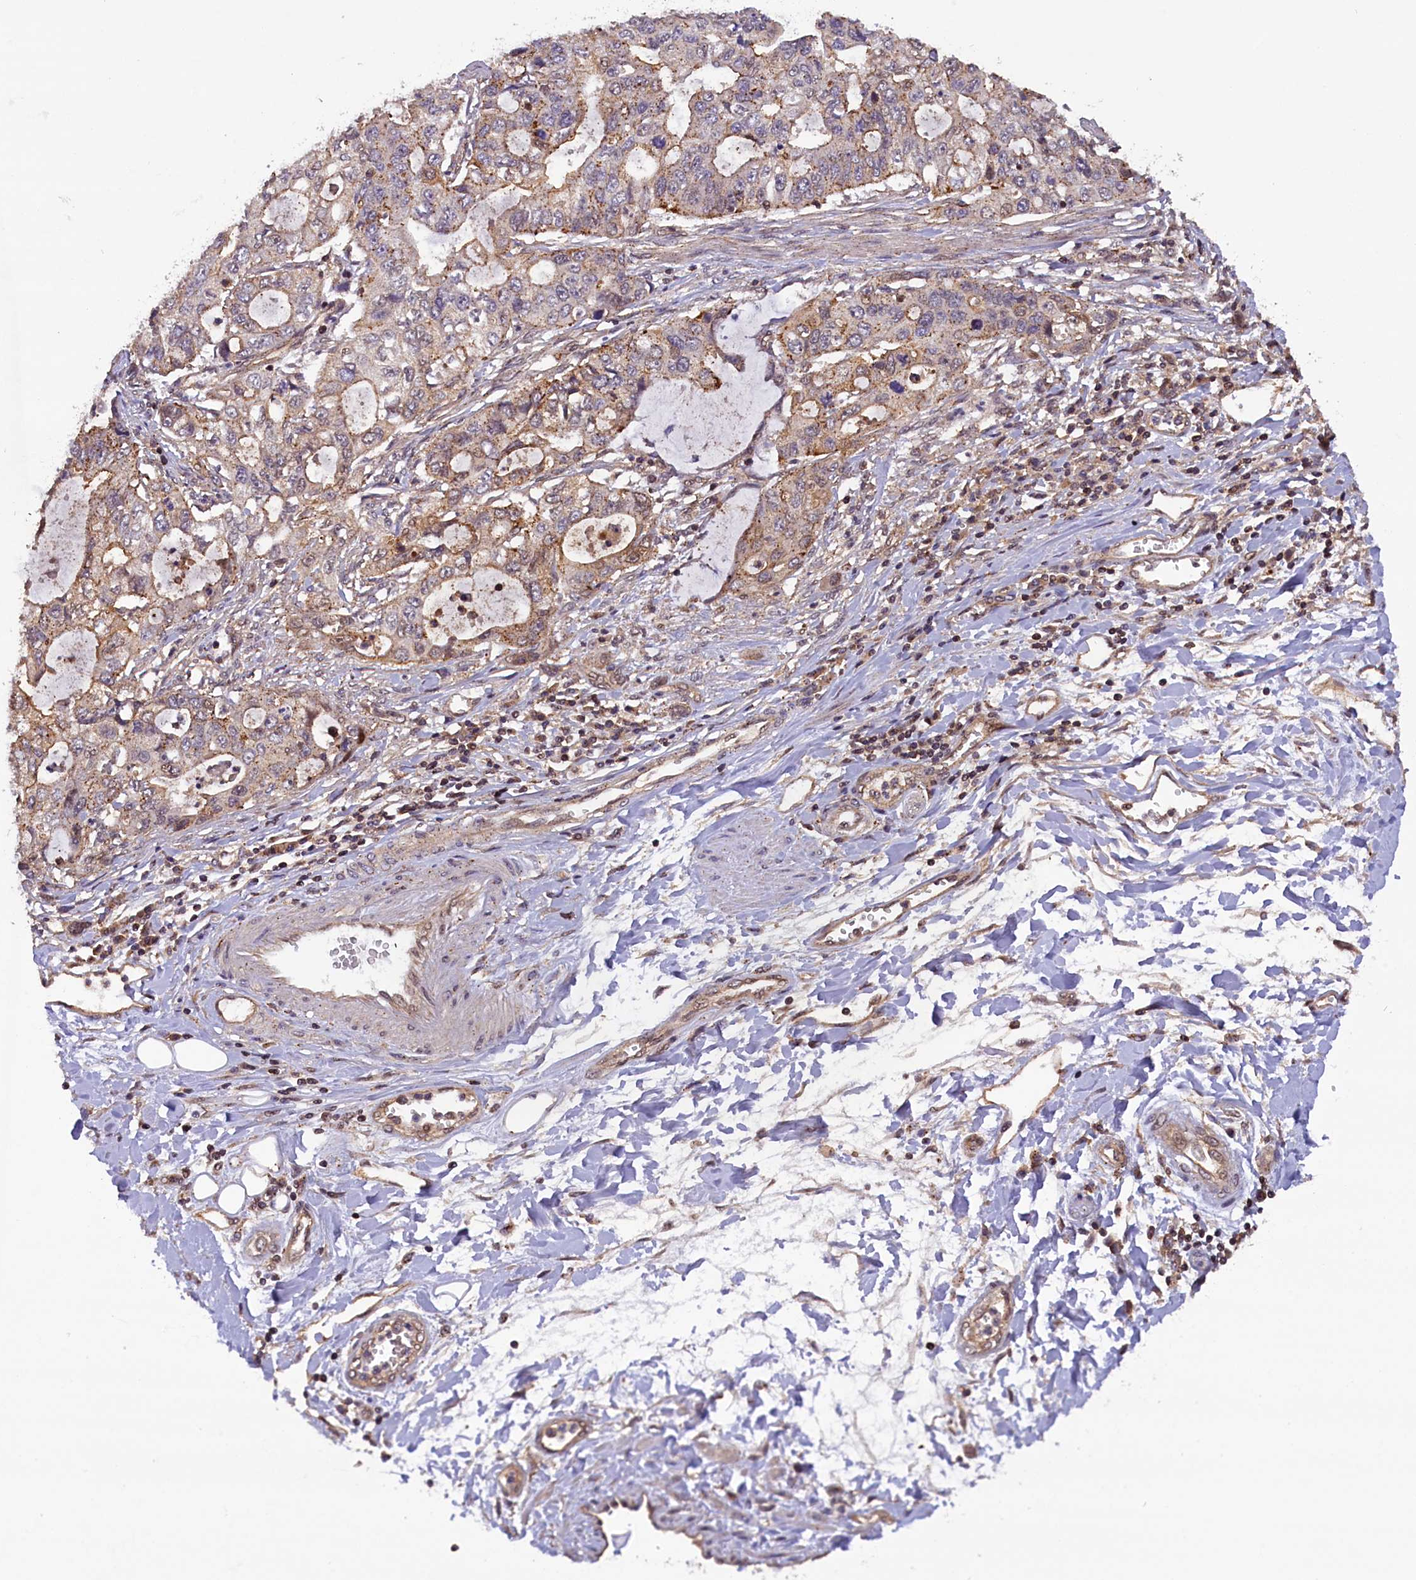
{"staining": {"intensity": "moderate", "quantity": "25%-75%", "location": "cytoplasmic/membranous"}, "tissue": "stomach cancer", "cell_type": "Tumor cells", "image_type": "cancer", "snomed": [{"axis": "morphology", "description": "Adenocarcinoma, NOS"}, {"axis": "topography", "description": "Stomach, upper"}], "caption": "Stomach cancer (adenocarcinoma) was stained to show a protein in brown. There is medium levels of moderate cytoplasmic/membranous positivity in about 25%-75% of tumor cells.", "gene": "IST1", "patient": {"sex": "female", "age": 52}}